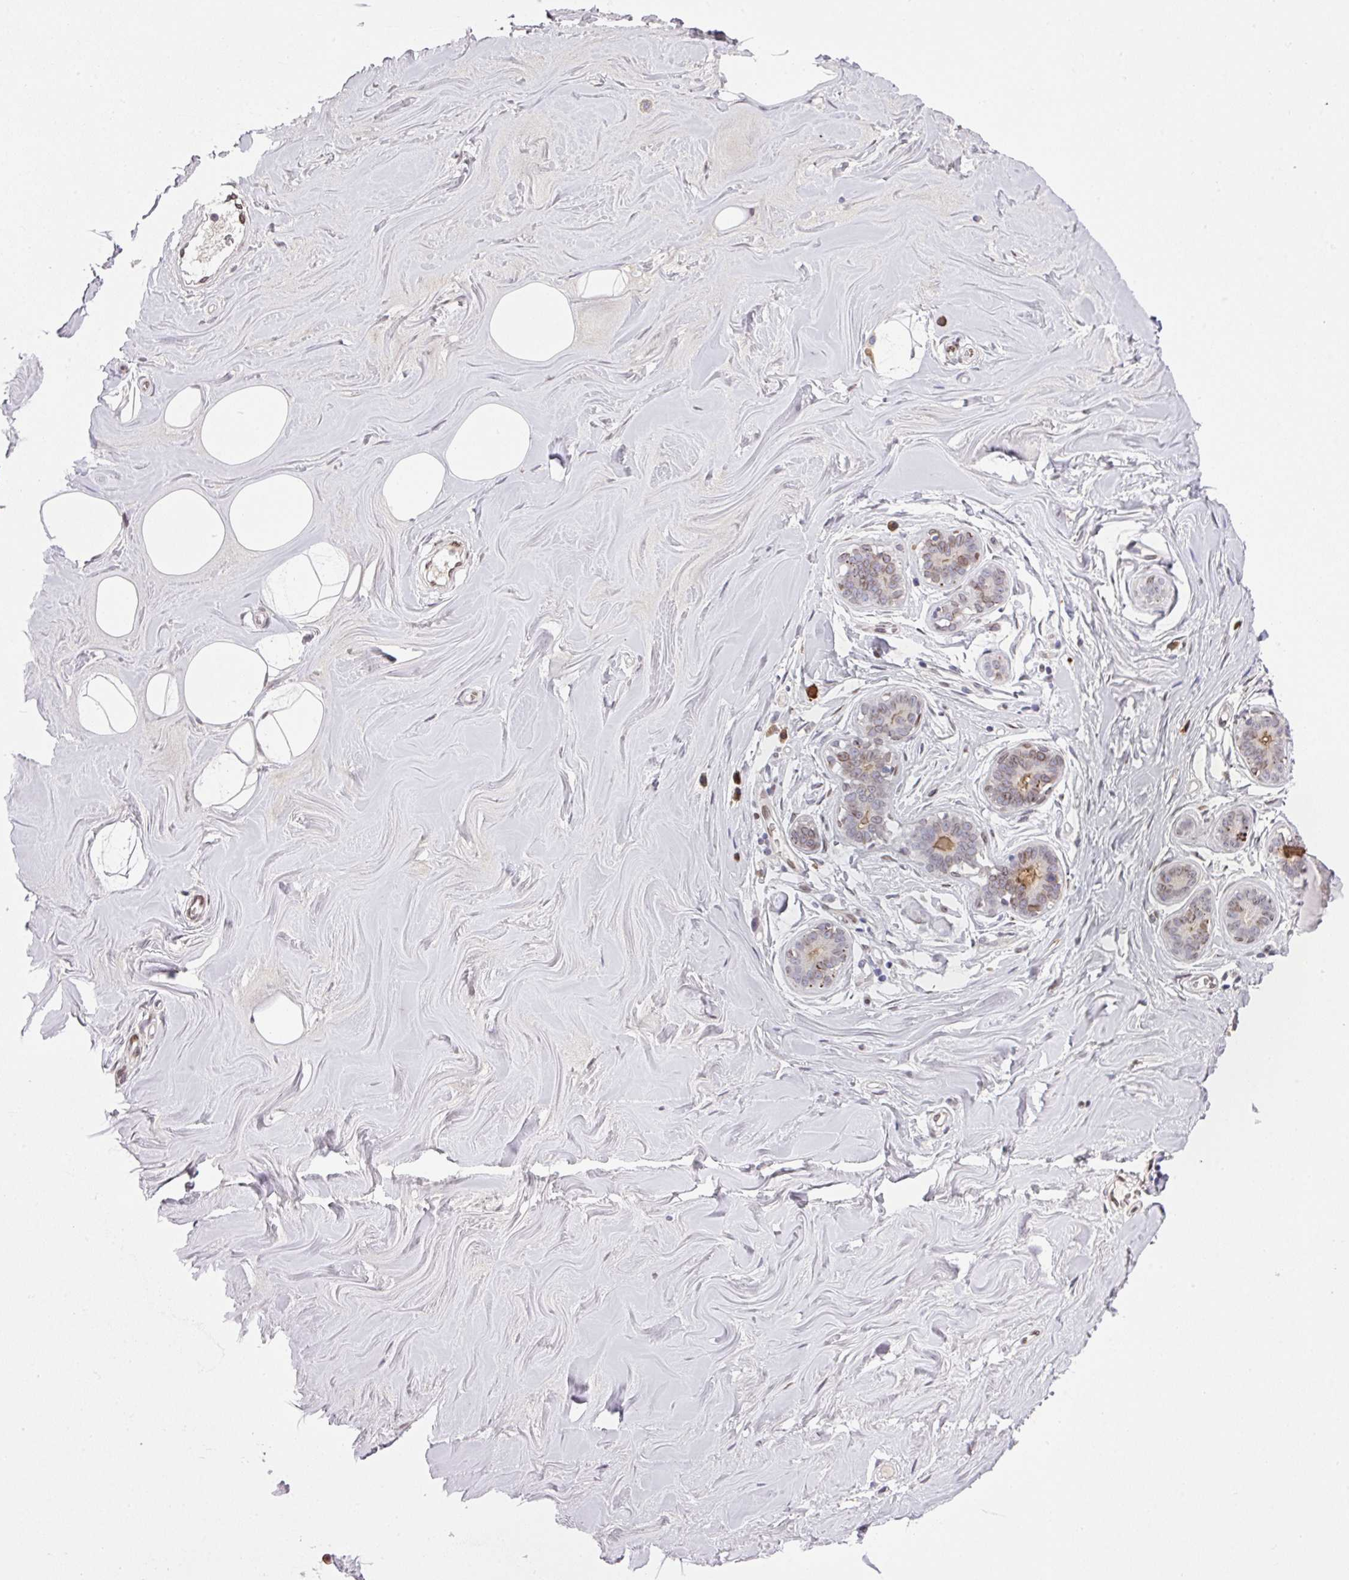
{"staining": {"intensity": "negative", "quantity": "none", "location": "none"}, "tissue": "breast", "cell_type": "Adipocytes", "image_type": "normal", "snomed": [{"axis": "morphology", "description": "Normal tissue, NOS"}, {"axis": "topography", "description": "Breast"}], "caption": "This is a photomicrograph of immunohistochemistry staining of unremarkable breast, which shows no positivity in adipocytes. (Brightfield microscopy of DAB immunohistochemistry at high magnification).", "gene": "PLK1", "patient": {"sex": "female", "age": 25}}